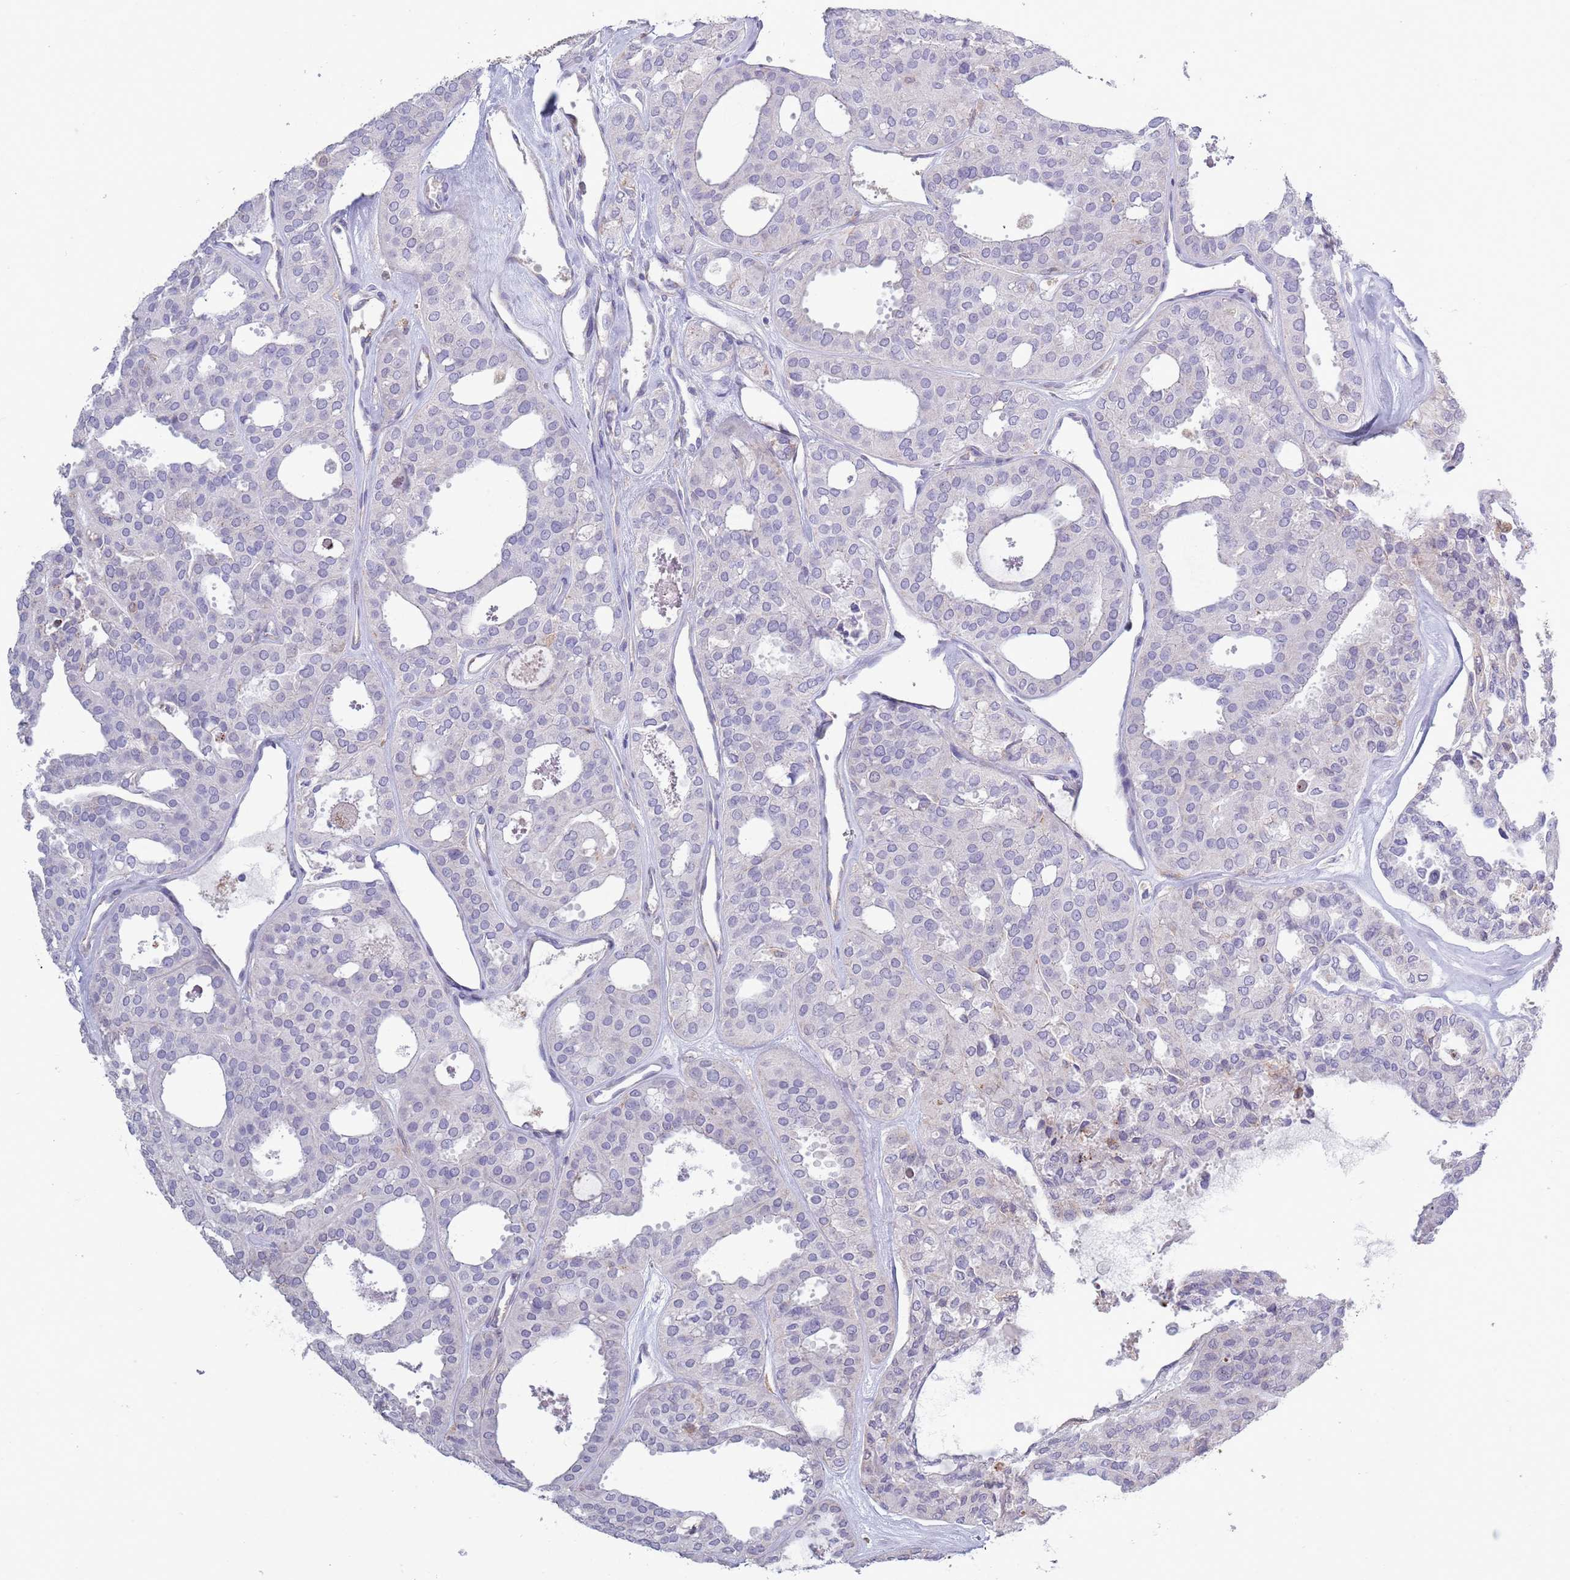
{"staining": {"intensity": "negative", "quantity": "none", "location": "none"}, "tissue": "thyroid cancer", "cell_type": "Tumor cells", "image_type": "cancer", "snomed": [{"axis": "morphology", "description": "Follicular adenoma carcinoma, NOS"}, {"axis": "topography", "description": "Thyroid gland"}], "caption": "This histopathology image is of thyroid cancer stained with IHC to label a protein in brown with the nuclei are counter-stained blue. There is no staining in tumor cells.", "gene": "ACSBG1", "patient": {"sex": "male", "age": 75}}